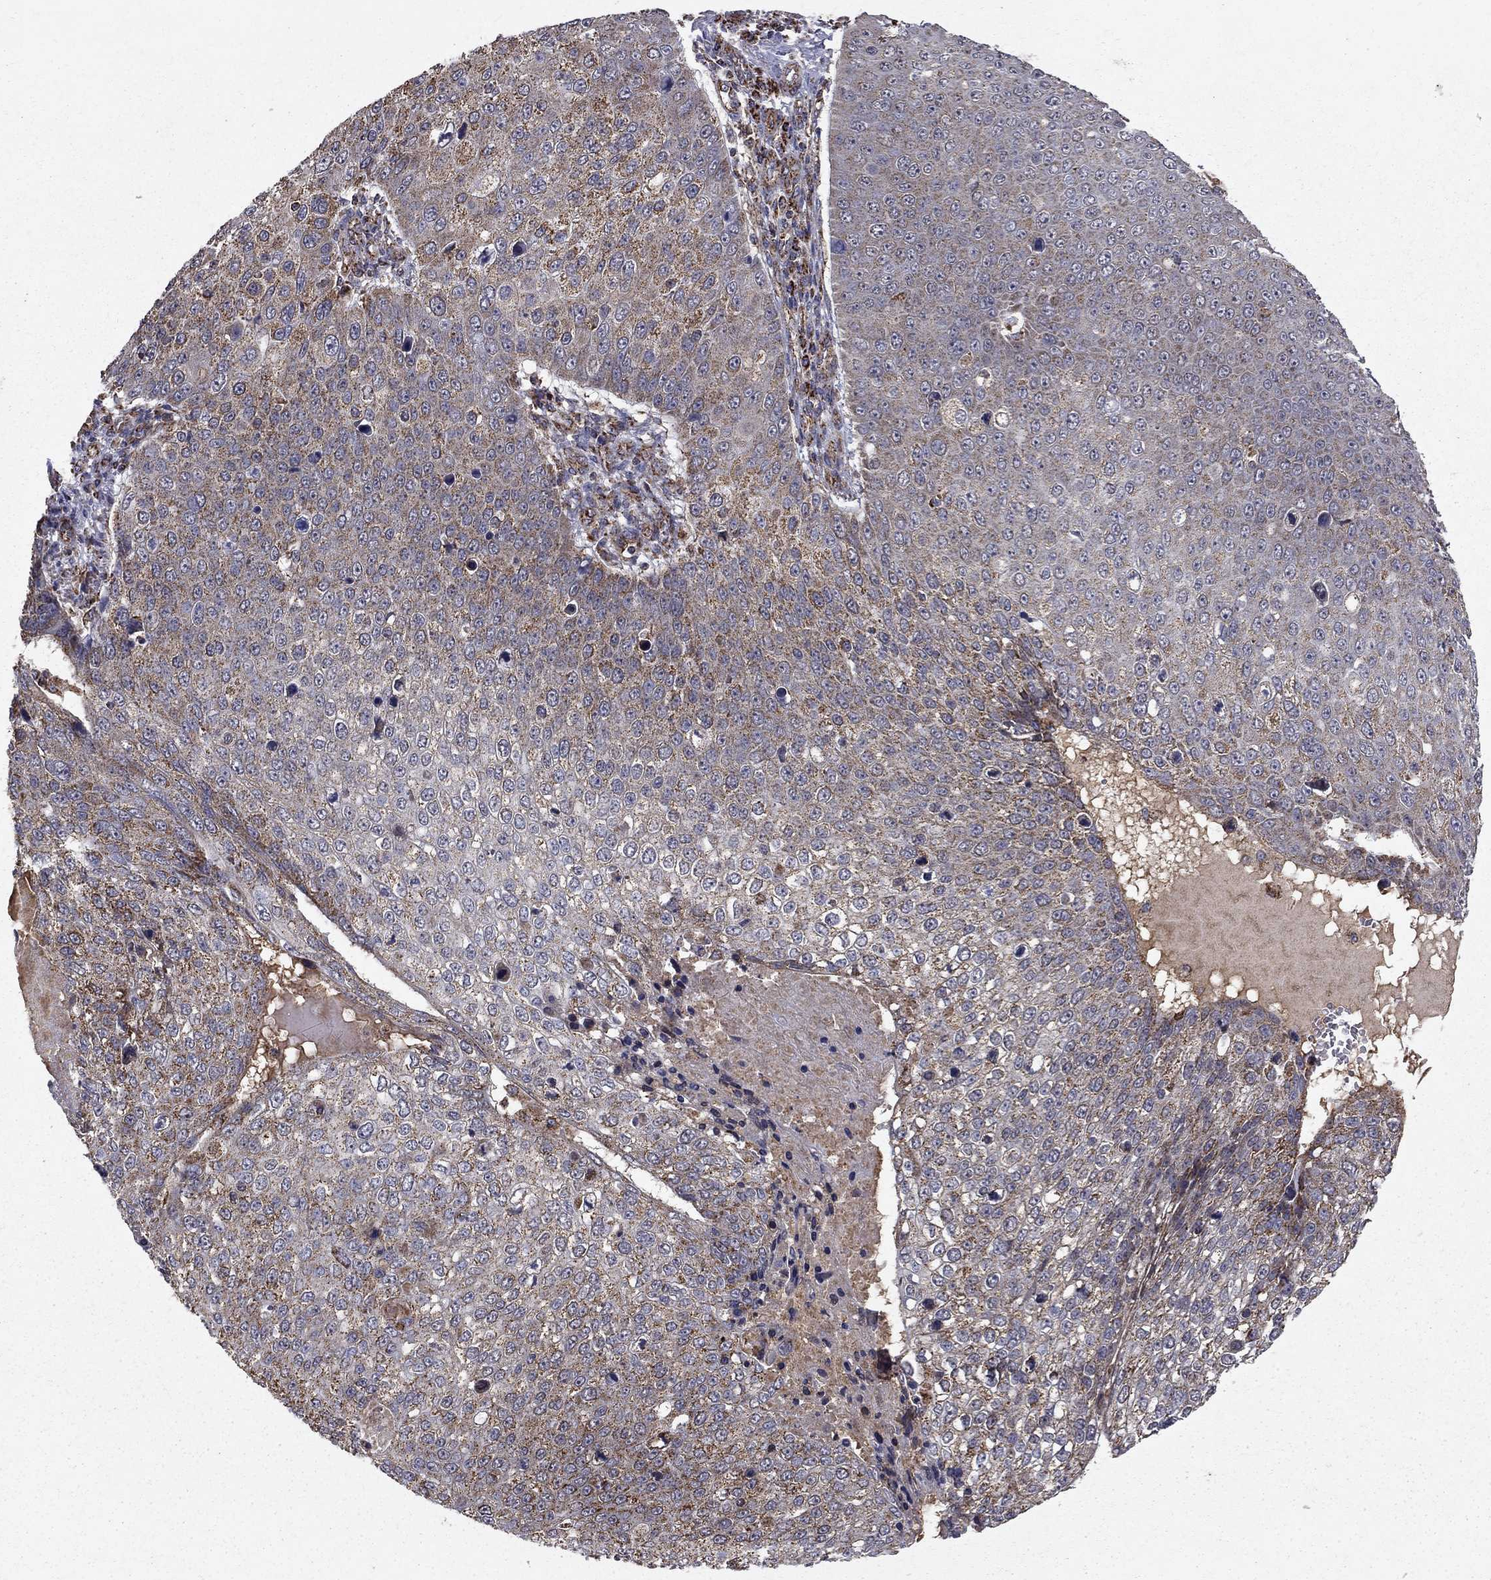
{"staining": {"intensity": "moderate", "quantity": "25%-75%", "location": "cytoplasmic/membranous"}, "tissue": "skin cancer", "cell_type": "Tumor cells", "image_type": "cancer", "snomed": [{"axis": "morphology", "description": "Squamous cell carcinoma, NOS"}, {"axis": "topography", "description": "Skin"}], "caption": "Moderate cytoplasmic/membranous positivity is present in about 25%-75% of tumor cells in squamous cell carcinoma (skin).", "gene": "NDUFS8", "patient": {"sex": "male", "age": 71}}